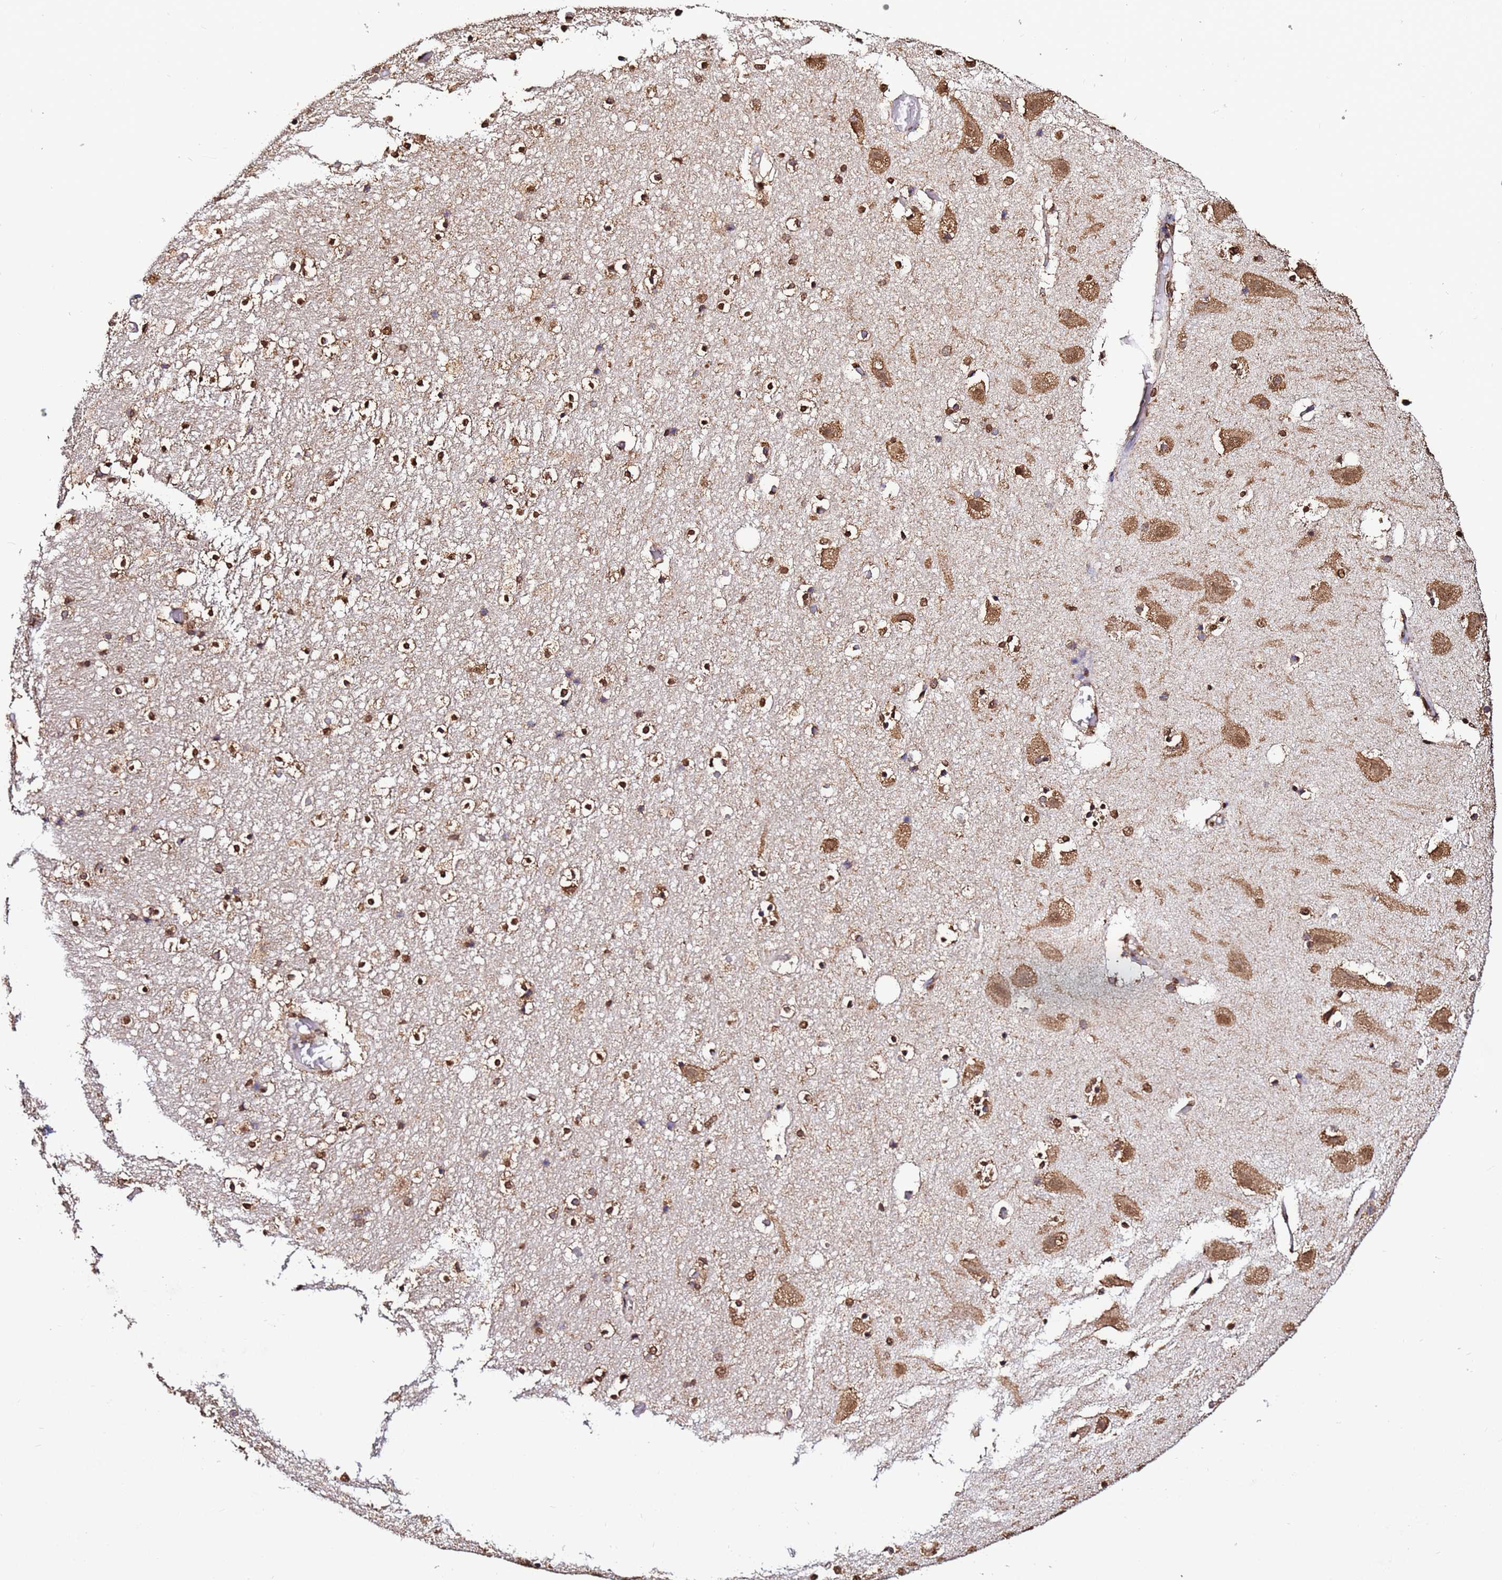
{"staining": {"intensity": "moderate", "quantity": "25%-75%", "location": "cytoplasmic/membranous,nuclear"}, "tissue": "hippocampus", "cell_type": "Glial cells", "image_type": "normal", "snomed": [{"axis": "morphology", "description": "Normal tissue, NOS"}, {"axis": "topography", "description": "Hippocampus"}], "caption": "Glial cells exhibit medium levels of moderate cytoplasmic/membranous,nuclear positivity in approximately 25%-75% of cells in unremarkable human hippocampus.", "gene": "TRIP6", "patient": {"sex": "female", "age": 52}}